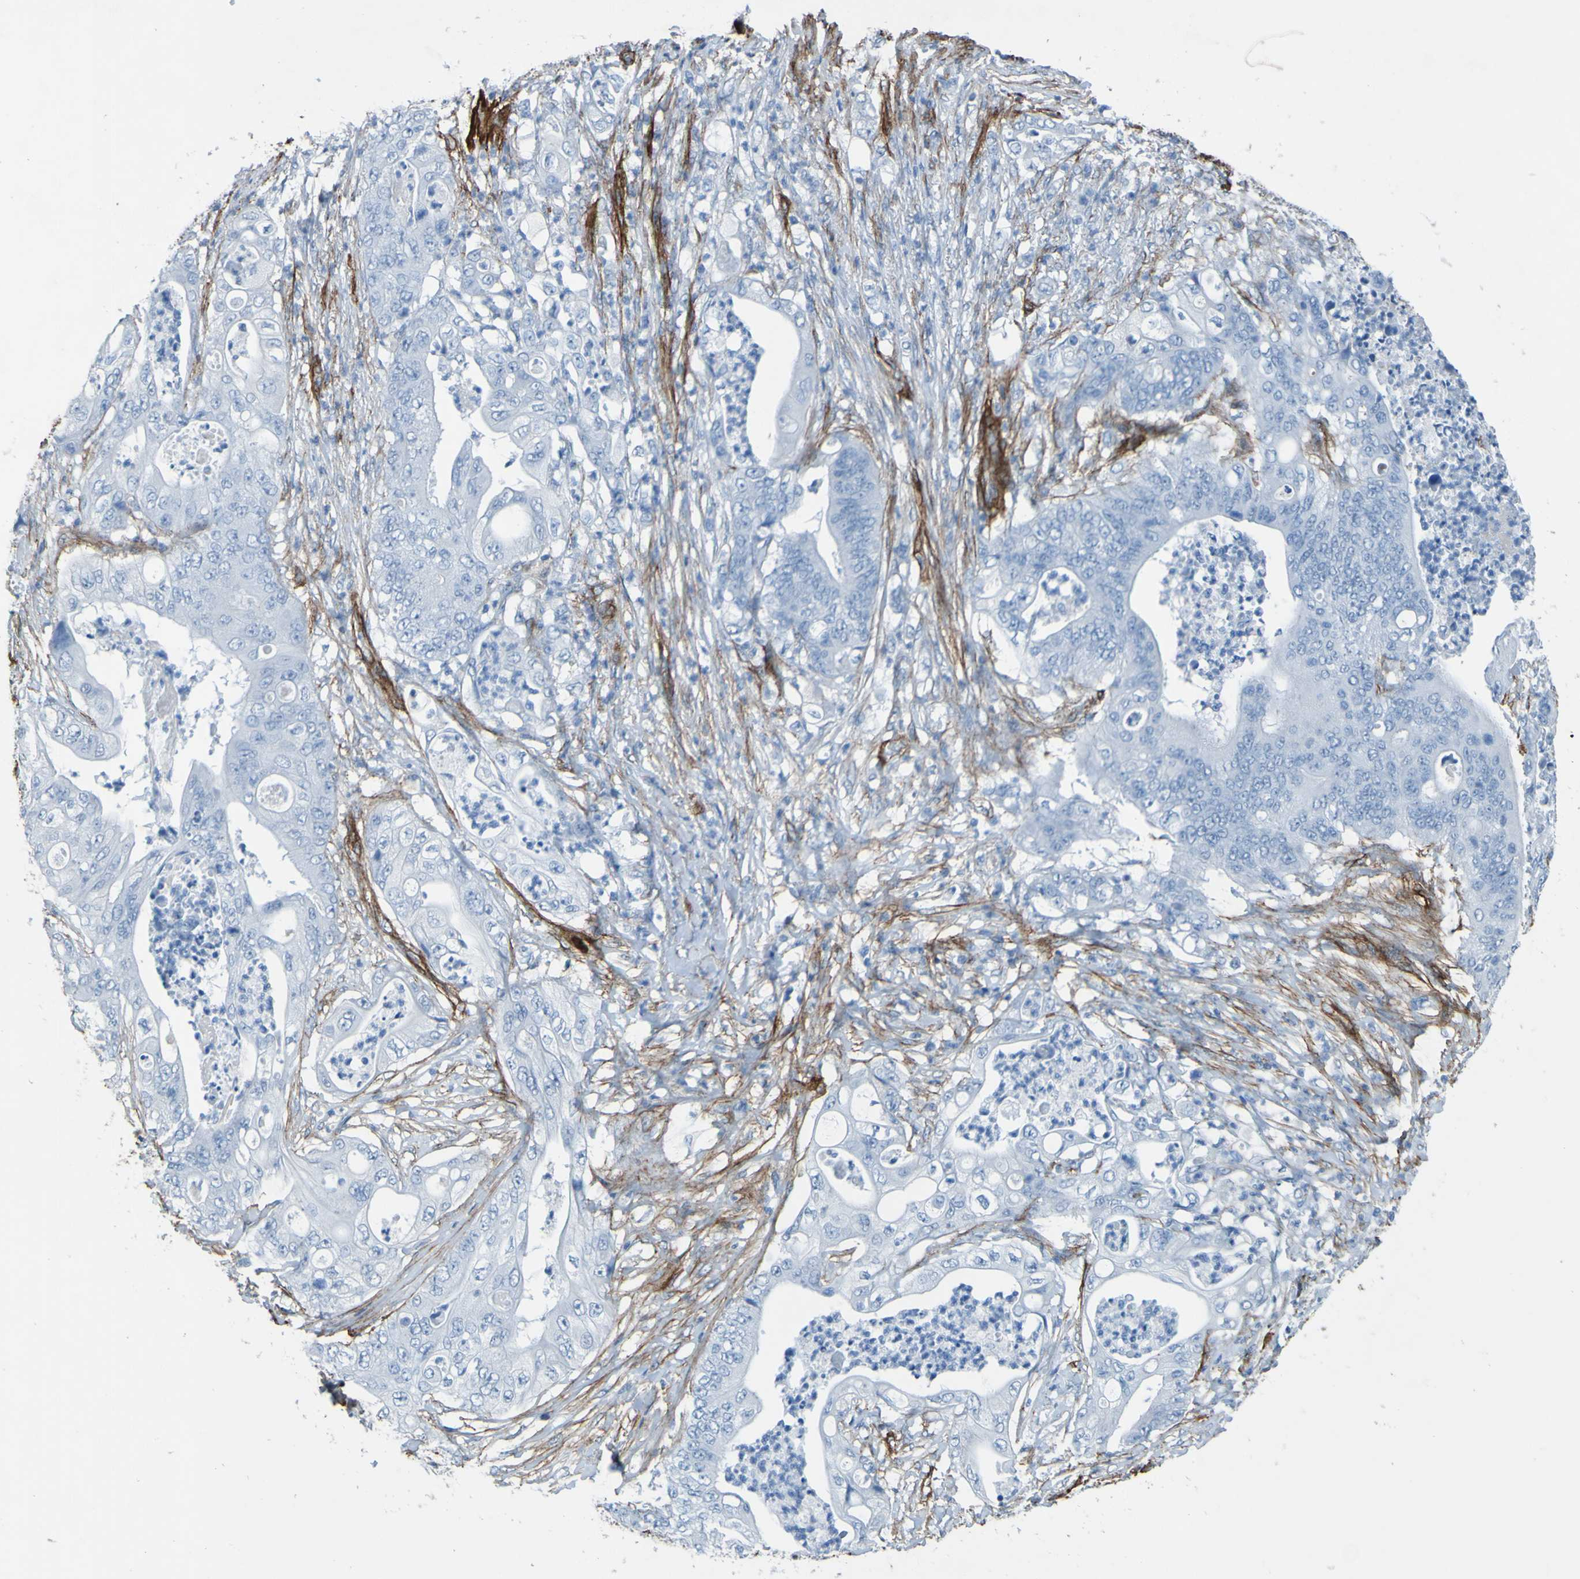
{"staining": {"intensity": "negative", "quantity": "none", "location": "none"}, "tissue": "stomach cancer", "cell_type": "Tumor cells", "image_type": "cancer", "snomed": [{"axis": "morphology", "description": "Adenocarcinoma, NOS"}, {"axis": "topography", "description": "Stomach"}], "caption": "Protein analysis of stomach cancer (adenocarcinoma) displays no significant expression in tumor cells.", "gene": "COL4A2", "patient": {"sex": "female", "age": 73}}